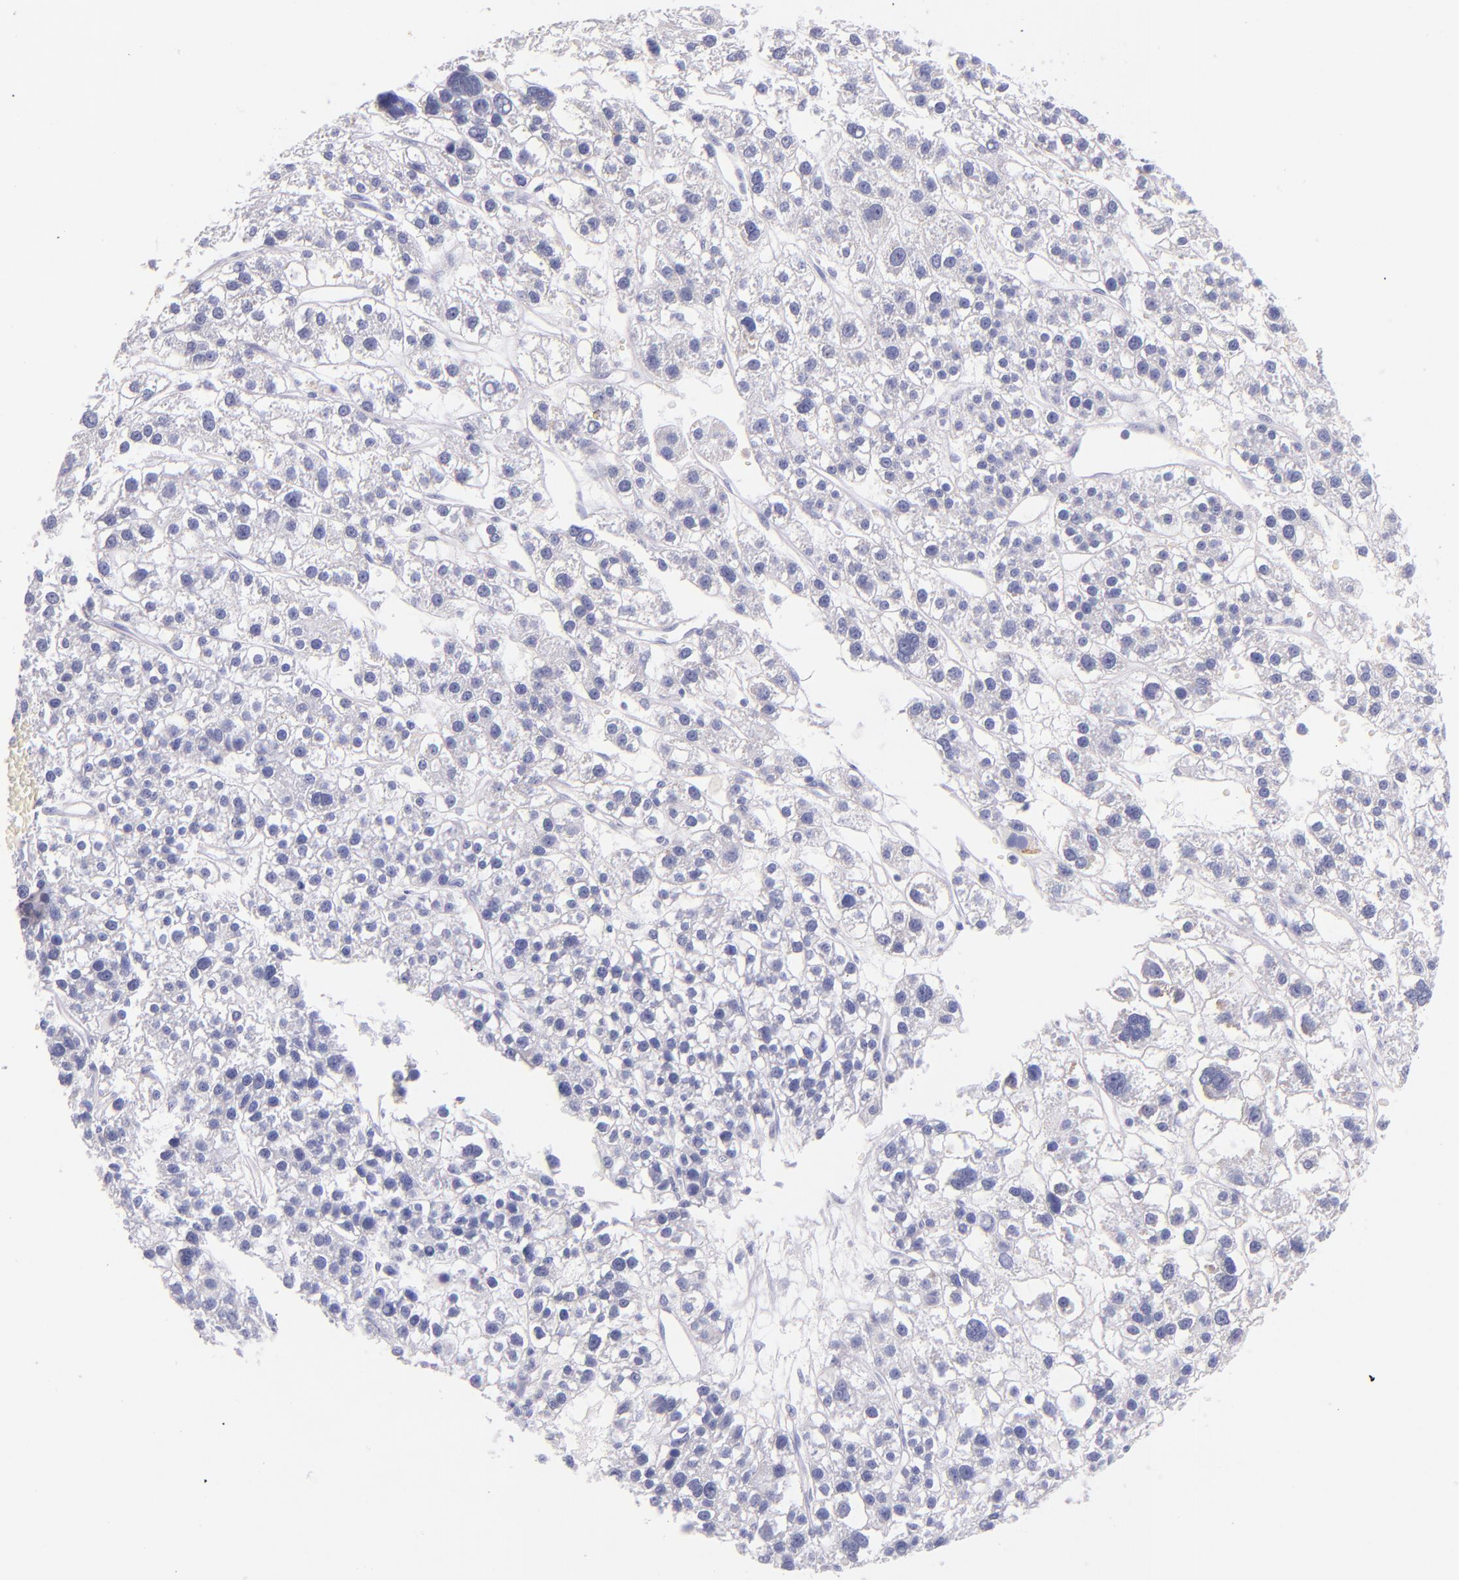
{"staining": {"intensity": "negative", "quantity": "none", "location": "none"}, "tissue": "liver cancer", "cell_type": "Tumor cells", "image_type": "cancer", "snomed": [{"axis": "morphology", "description": "Carcinoma, Hepatocellular, NOS"}, {"axis": "topography", "description": "Liver"}], "caption": "The immunohistochemistry photomicrograph has no significant staining in tumor cells of liver cancer tissue. (IHC, brightfield microscopy, high magnification).", "gene": "IRF4", "patient": {"sex": "female", "age": 85}}